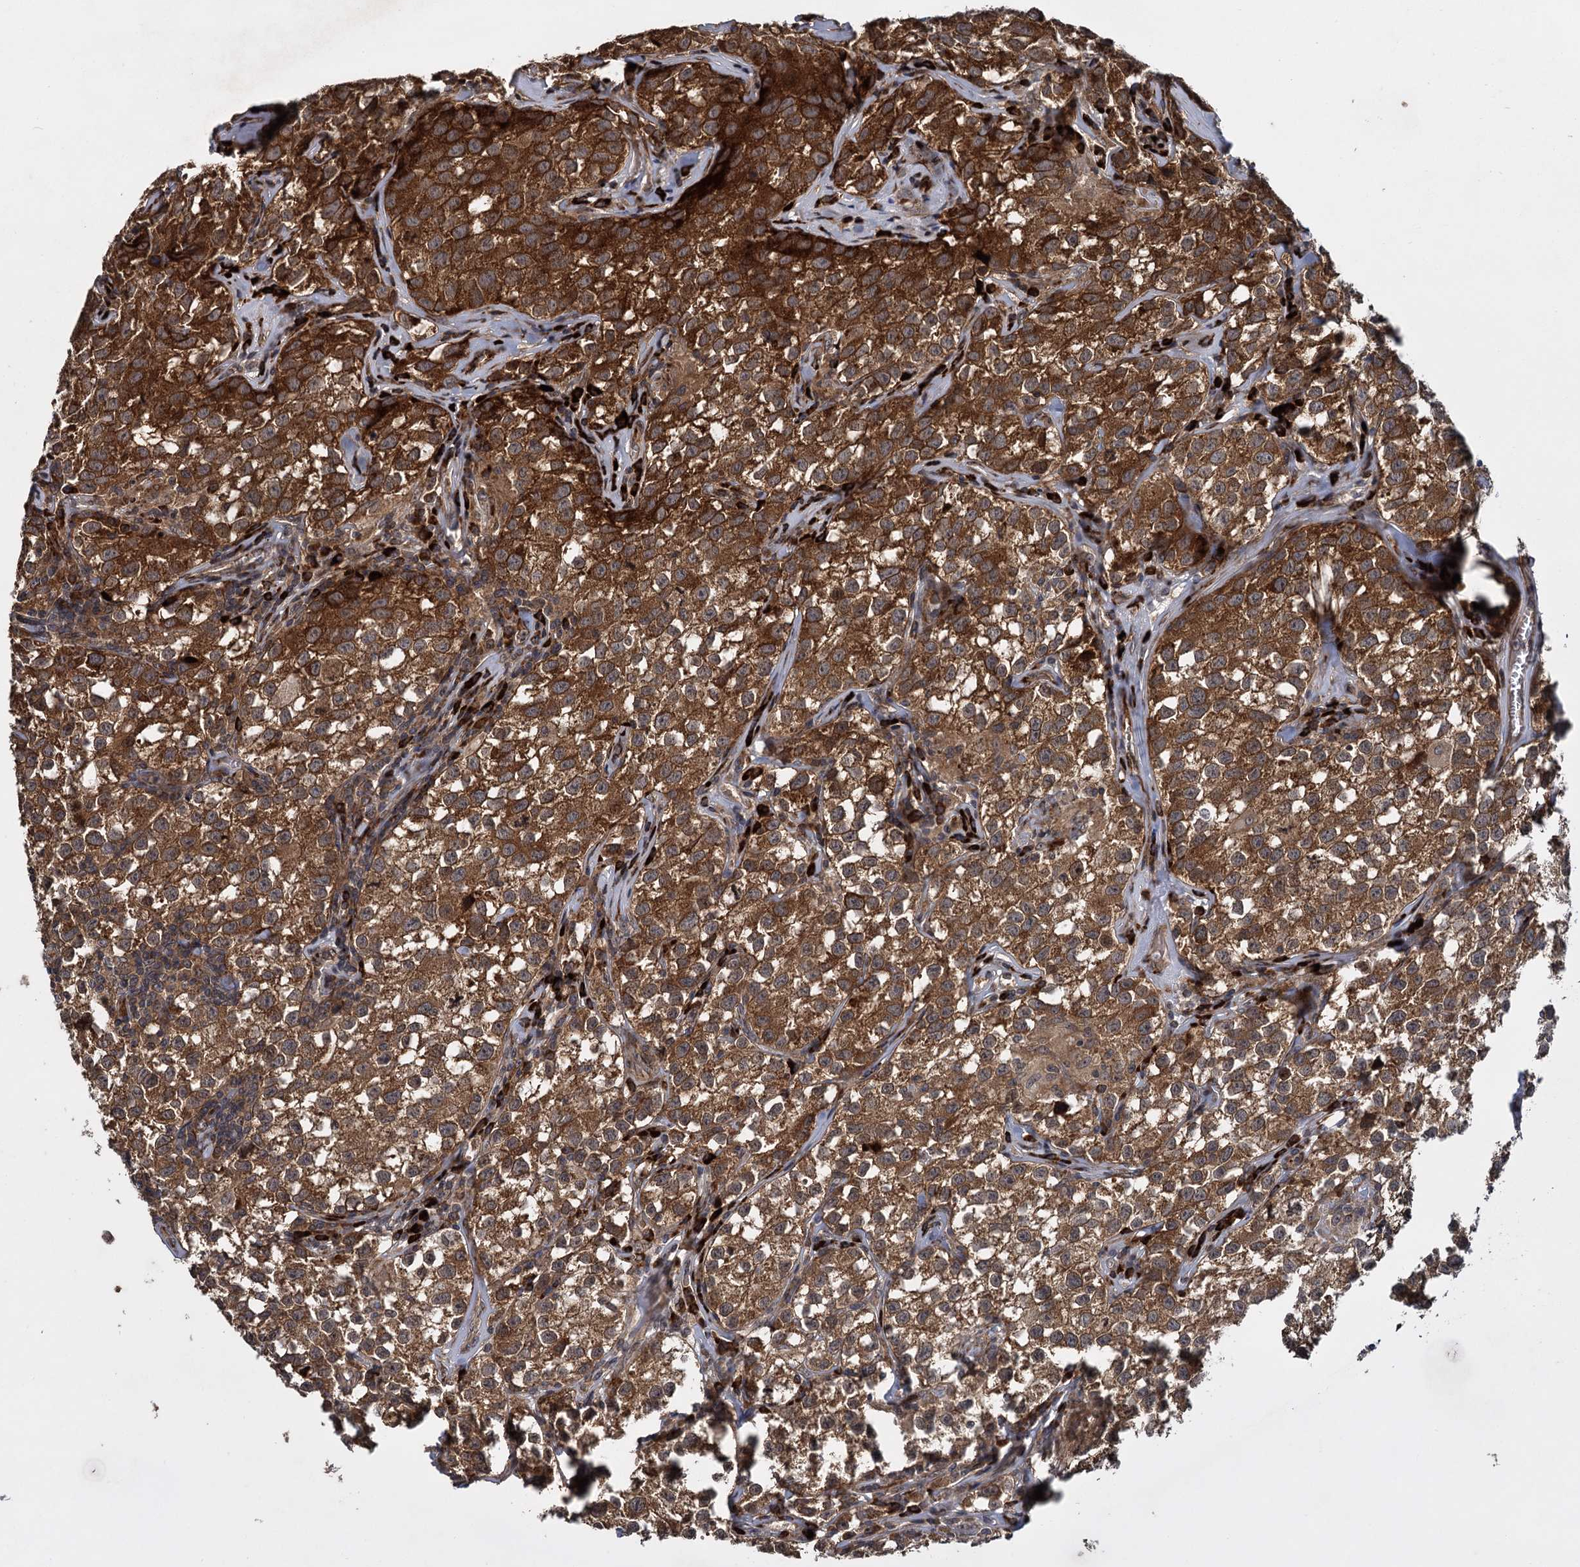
{"staining": {"intensity": "strong", "quantity": ">75%", "location": "cytoplasmic/membranous"}, "tissue": "testis cancer", "cell_type": "Tumor cells", "image_type": "cancer", "snomed": [{"axis": "morphology", "description": "Seminoma, NOS"}, {"axis": "morphology", "description": "Carcinoma, Embryonal, NOS"}, {"axis": "topography", "description": "Testis"}], "caption": "Strong cytoplasmic/membranous positivity for a protein is present in about >75% of tumor cells of embryonal carcinoma (testis) using IHC.", "gene": "INPPL1", "patient": {"sex": "male", "age": 43}}